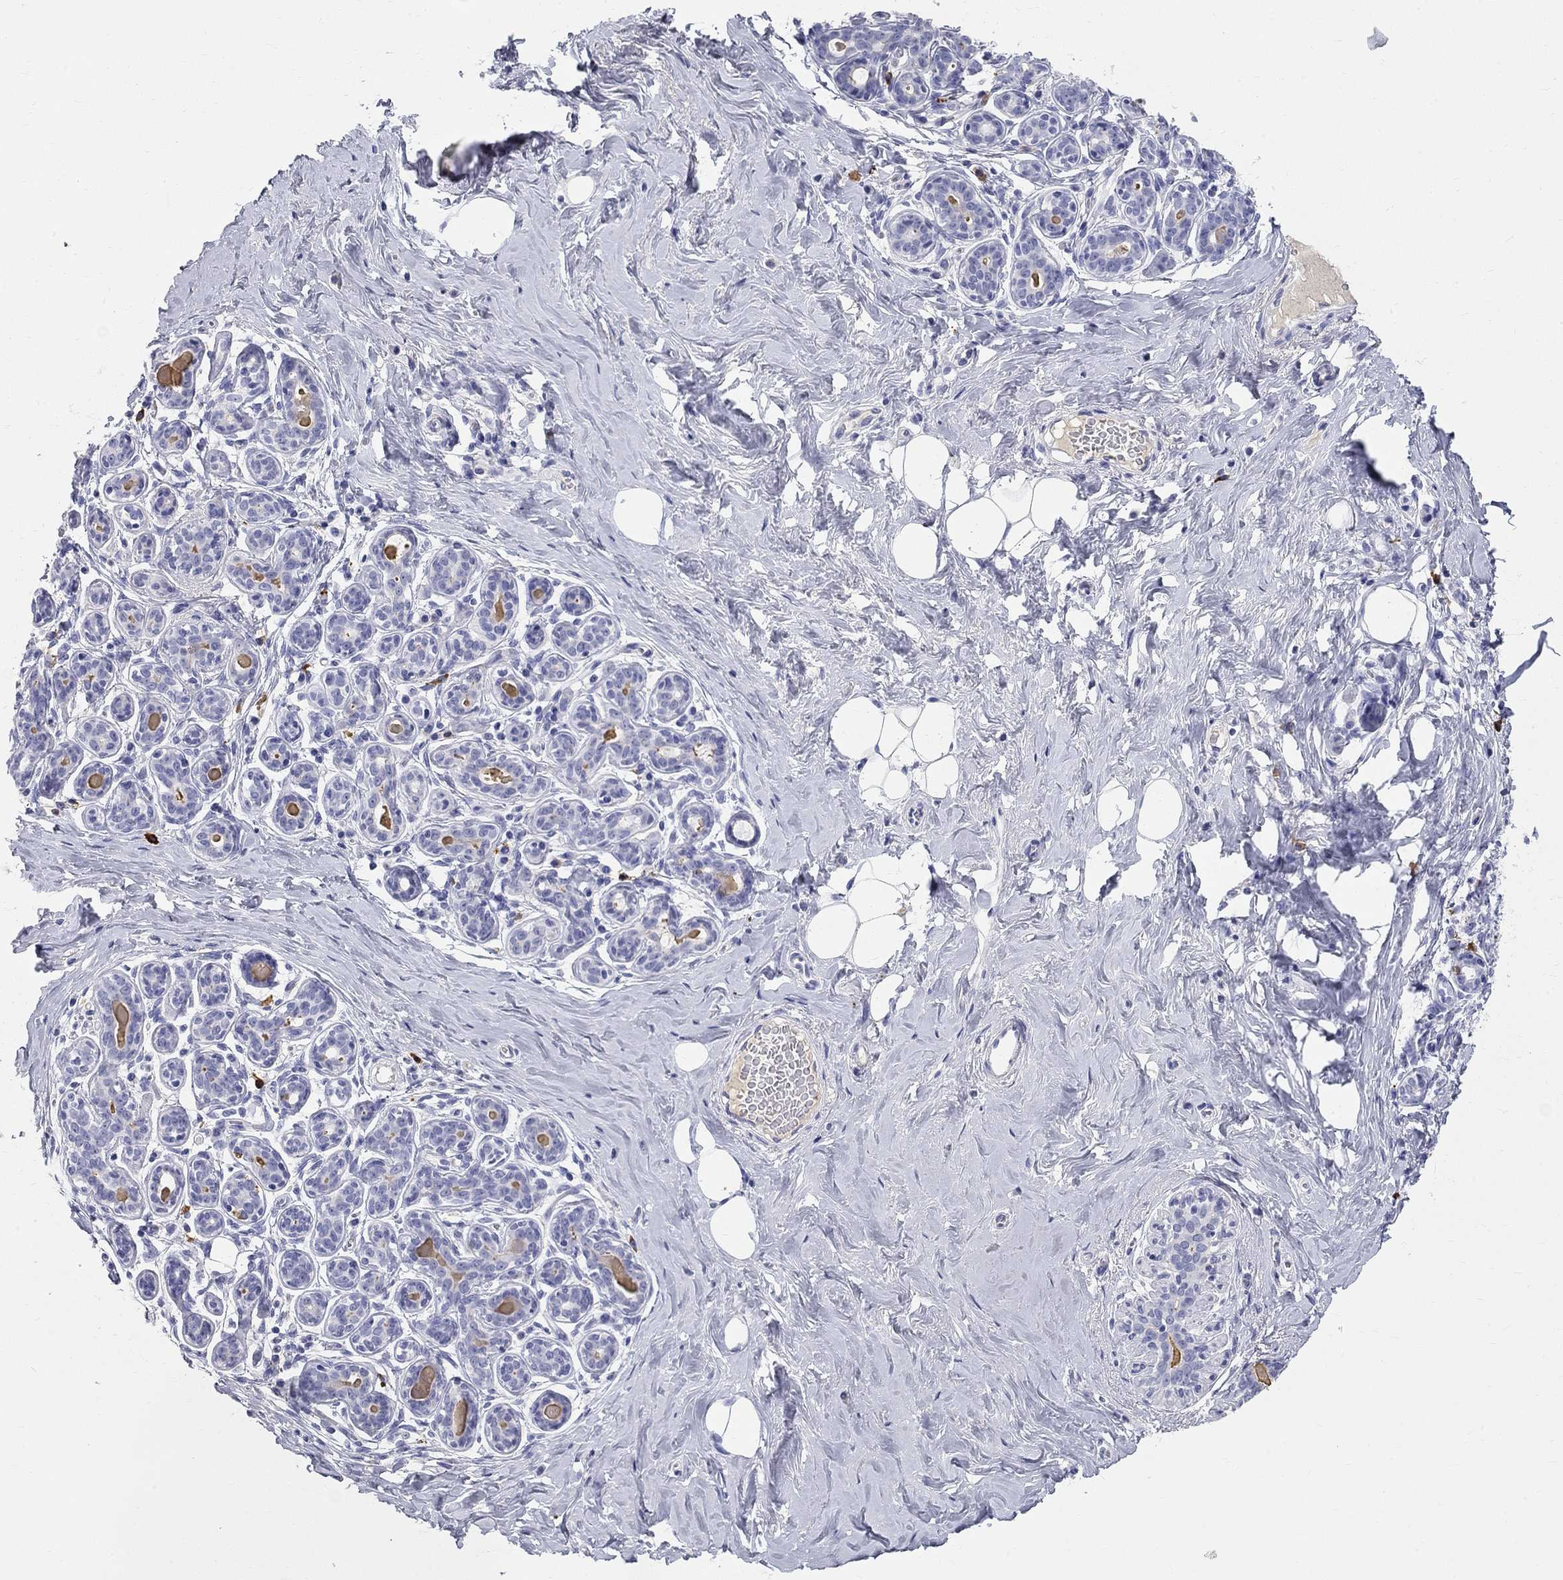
{"staining": {"intensity": "negative", "quantity": "none", "location": "none"}, "tissue": "breast", "cell_type": "Adipocytes", "image_type": "normal", "snomed": [{"axis": "morphology", "description": "Normal tissue, NOS"}, {"axis": "topography", "description": "Skin"}, {"axis": "topography", "description": "Breast"}], "caption": "Adipocytes show no significant protein positivity in unremarkable breast. (DAB (3,3'-diaminobenzidine) immunohistochemistry with hematoxylin counter stain).", "gene": "PHOX2B", "patient": {"sex": "female", "age": 43}}